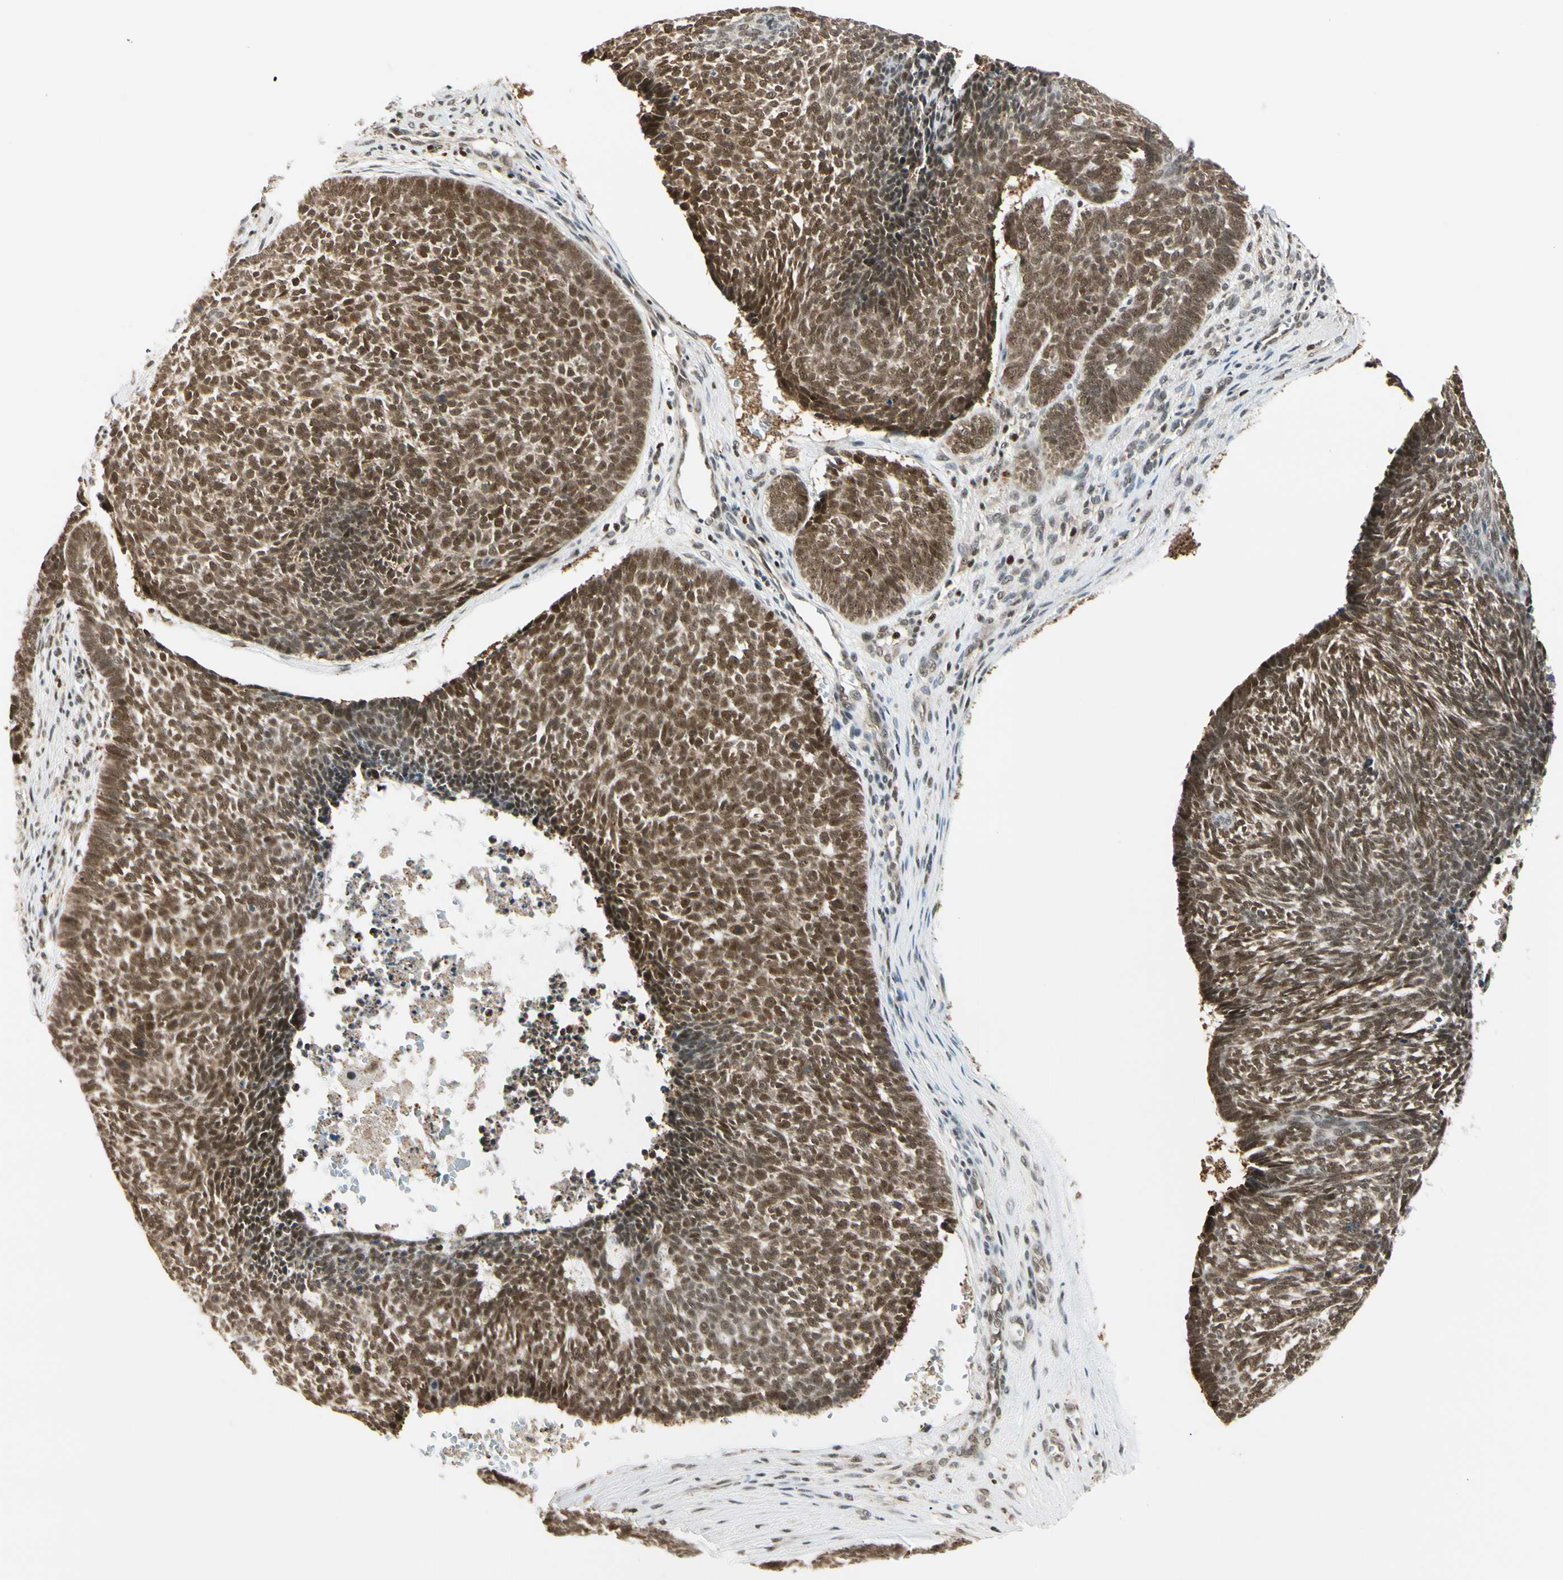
{"staining": {"intensity": "moderate", "quantity": ">75%", "location": "nuclear"}, "tissue": "skin cancer", "cell_type": "Tumor cells", "image_type": "cancer", "snomed": [{"axis": "morphology", "description": "Basal cell carcinoma"}, {"axis": "topography", "description": "Skin"}], "caption": "Tumor cells reveal moderate nuclear expression in approximately >75% of cells in basal cell carcinoma (skin). The staining was performed using DAB (3,3'-diaminobenzidine), with brown indicating positive protein expression. Nuclei are stained blue with hematoxylin.", "gene": "DAXX", "patient": {"sex": "male", "age": 84}}